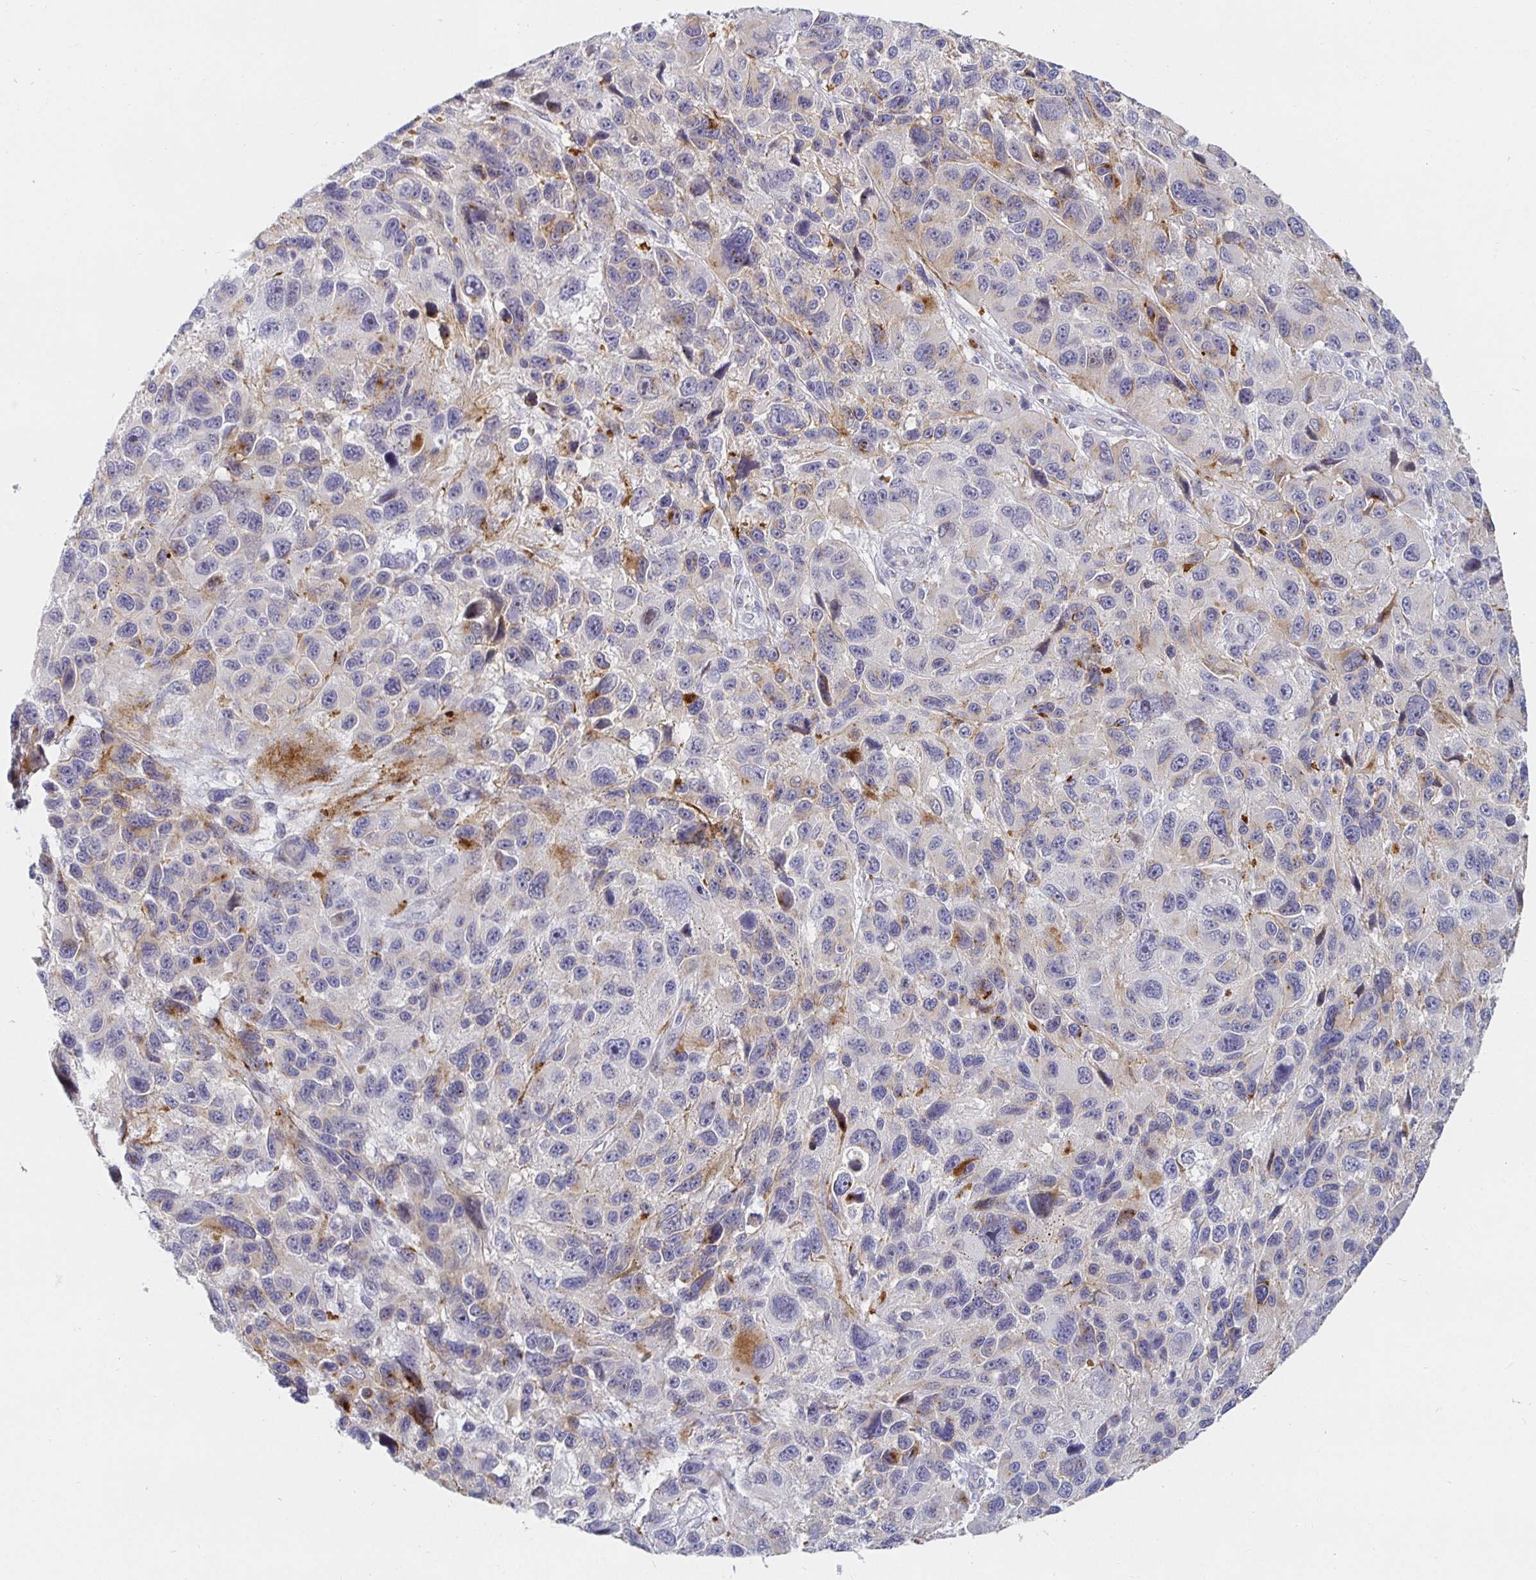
{"staining": {"intensity": "moderate", "quantity": "<25%", "location": "cytoplasmic/membranous"}, "tissue": "melanoma", "cell_type": "Tumor cells", "image_type": "cancer", "snomed": [{"axis": "morphology", "description": "Malignant melanoma, NOS"}, {"axis": "topography", "description": "Skin"}], "caption": "Tumor cells demonstrate low levels of moderate cytoplasmic/membranous staining in approximately <25% of cells in human melanoma.", "gene": "S100G", "patient": {"sex": "male", "age": 53}}